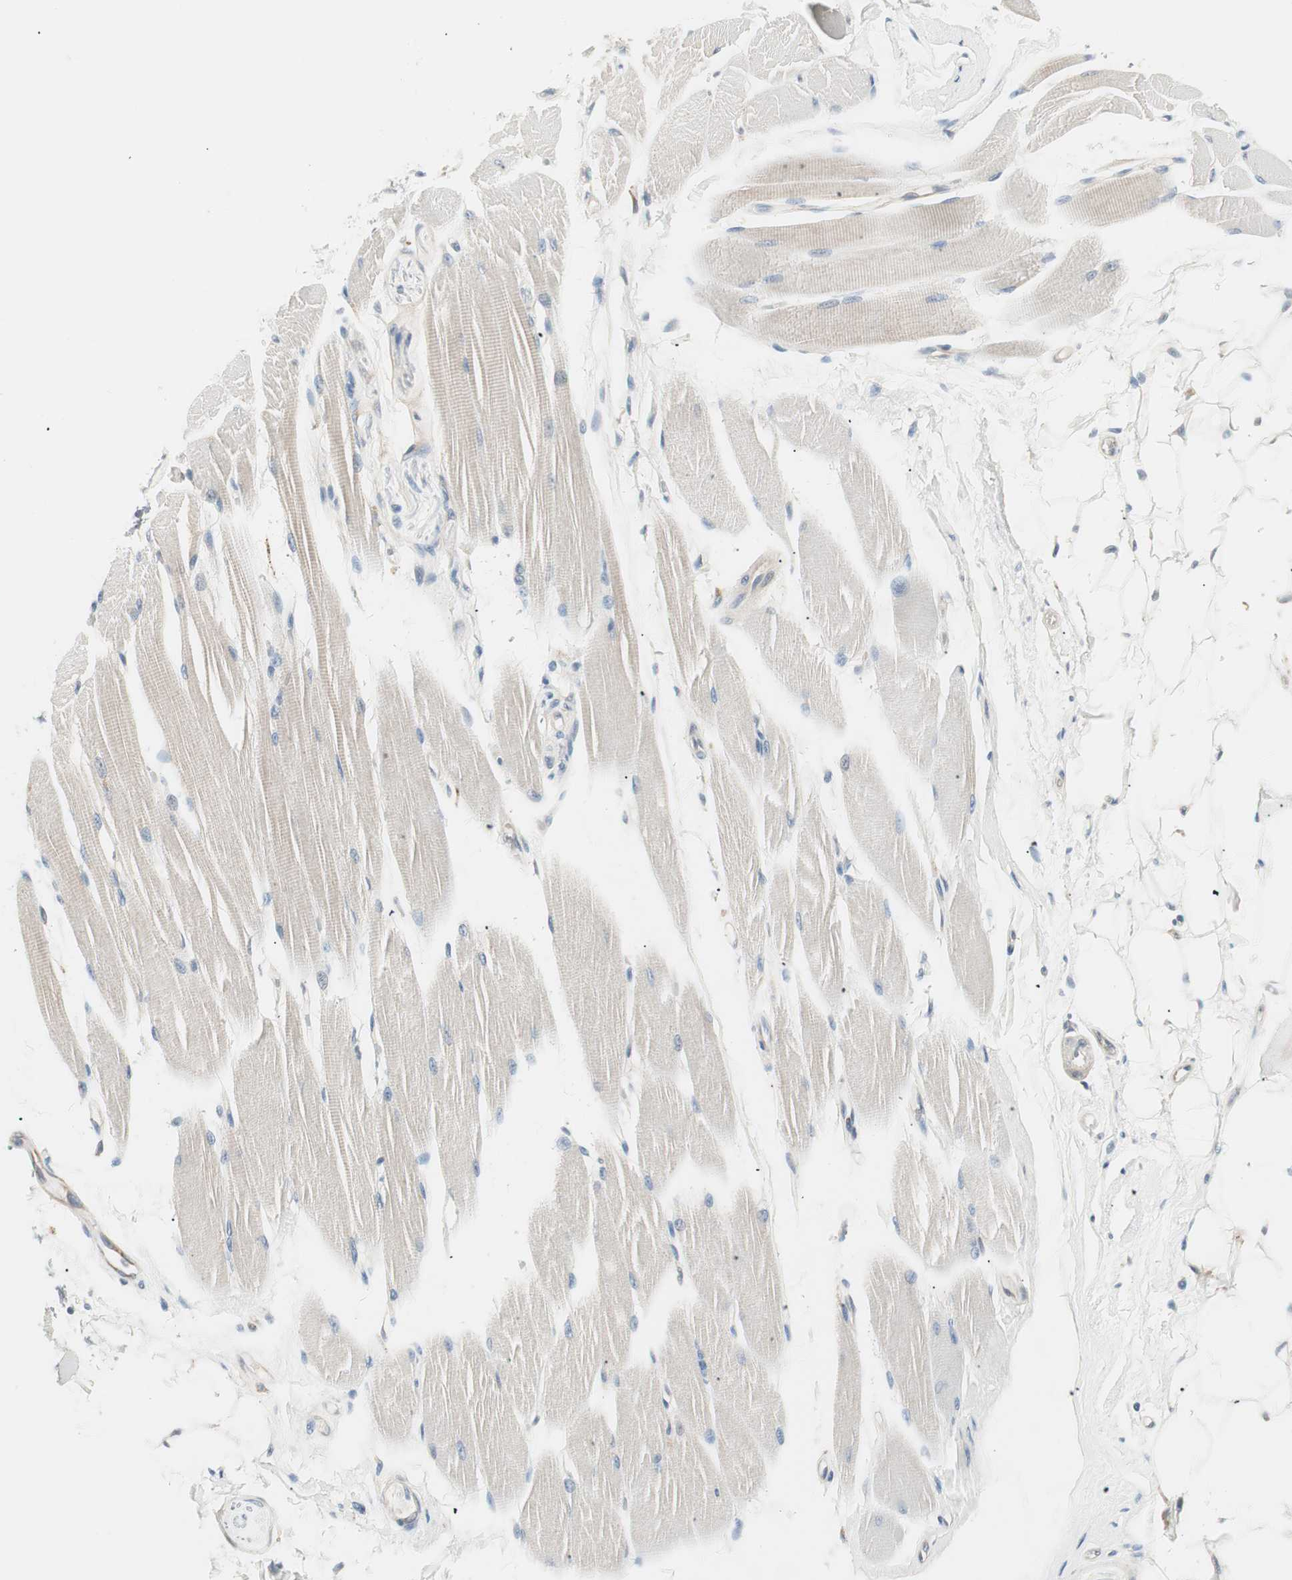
{"staining": {"intensity": "weak", "quantity": "<25%", "location": "cytoplasmic/membranous"}, "tissue": "skeletal muscle", "cell_type": "Myocytes", "image_type": "normal", "snomed": [{"axis": "morphology", "description": "Normal tissue, NOS"}, {"axis": "topography", "description": "Skeletal muscle"}, {"axis": "topography", "description": "Peripheral nerve tissue"}], "caption": "This histopathology image is of unremarkable skeletal muscle stained with IHC to label a protein in brown with the nuclei are counter-stained blue. There is no expression in myocytes. (Brightfield microscopy of DAB (3,3'-diaminobenzidine) immunohistochemistry (IHC) at high magnification).", "gene": "RAD54B", "patient": {"sex": "female", "age": 84}}